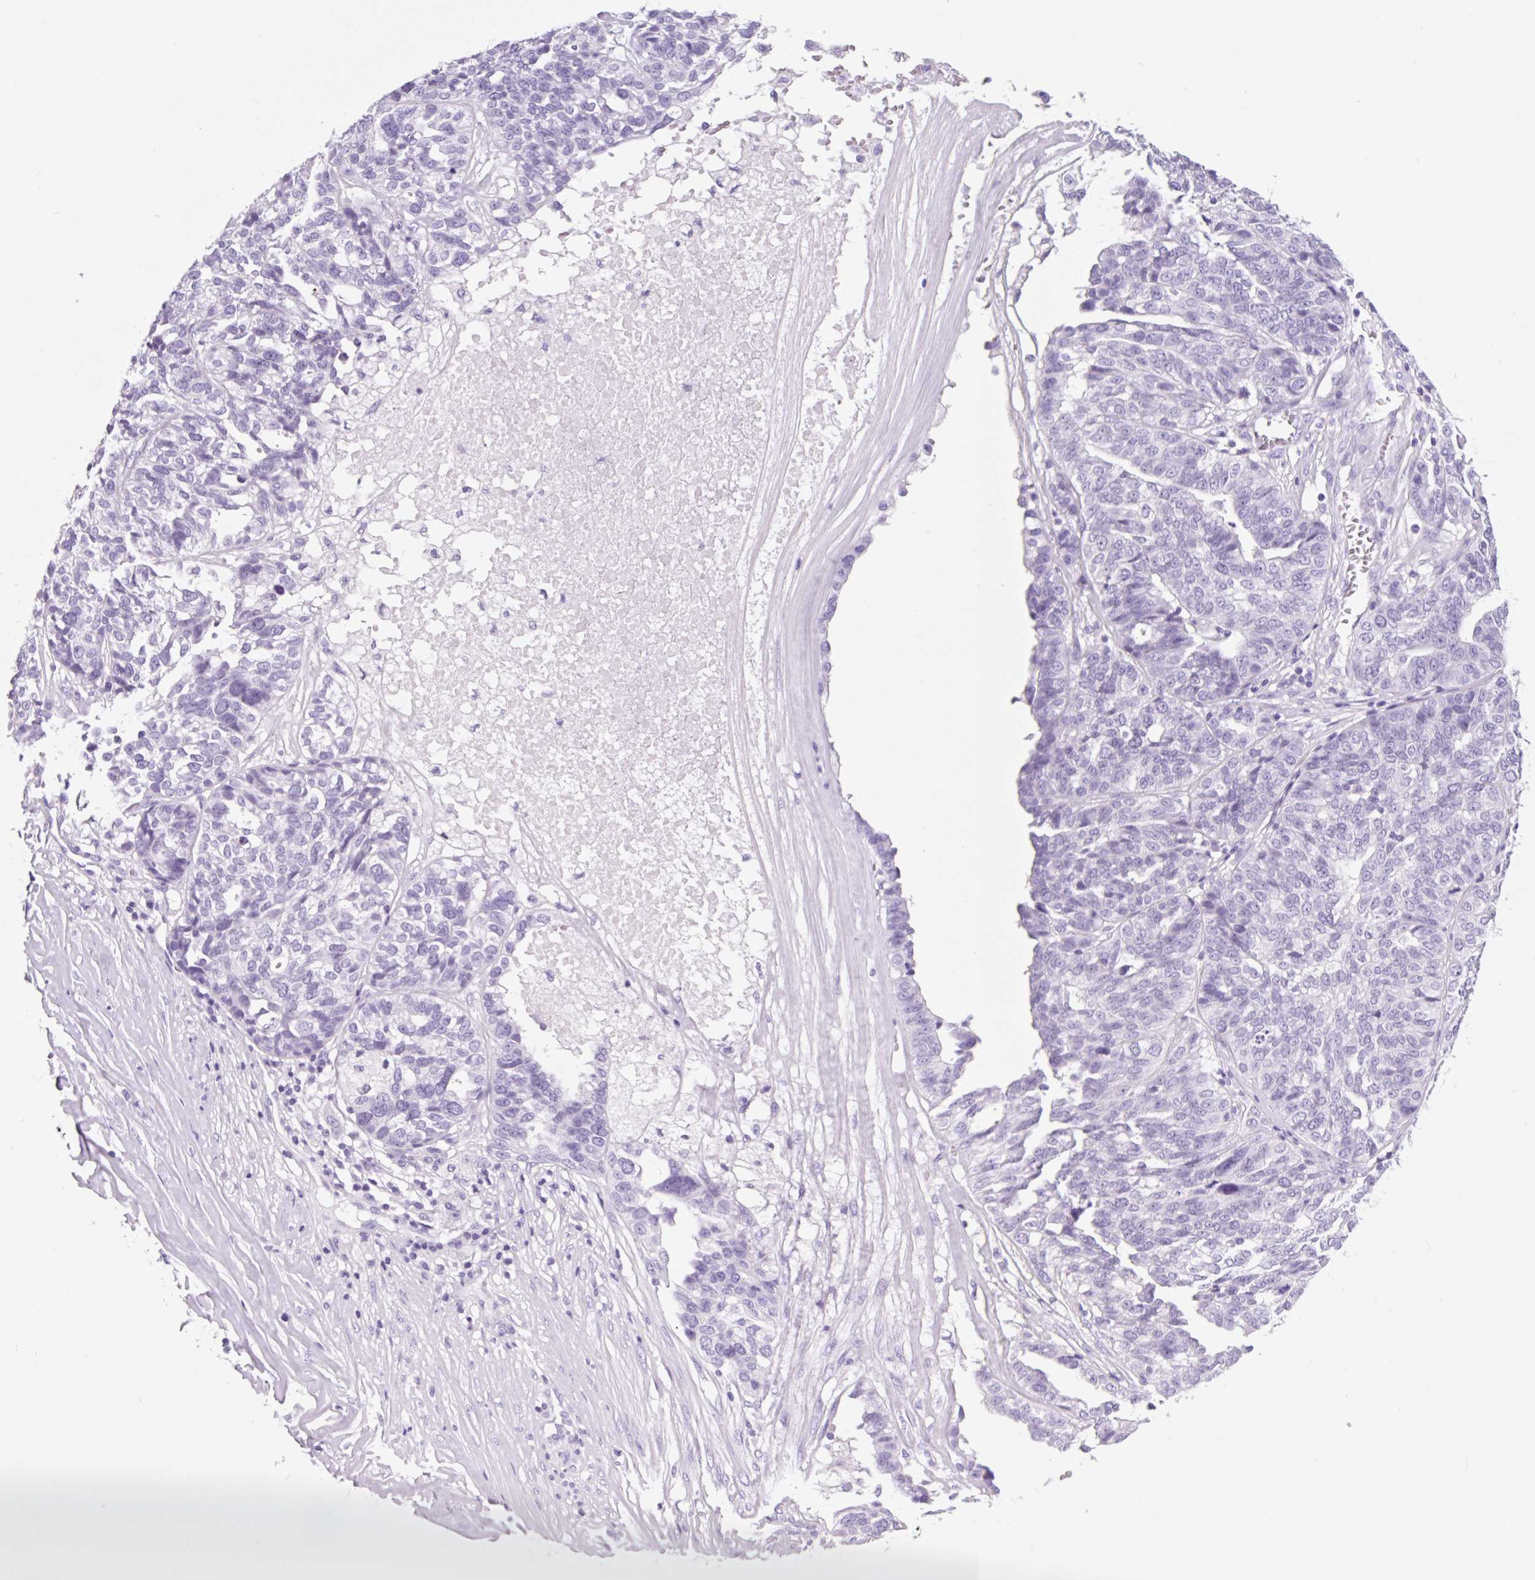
{"staining": {"intensity": "negative", "quantity": "none", "location": "none"}, "tissue": "ovarian cancer", "cell_type": "Tumor cells", "image_type": "cancer", "snomed": [{"axis": "morphology", "description": "Cystadenocarcinoma, serous, NOS"}, {"axis": "topography", "description": "Ovary"}], "caption": "High power microscopy image of an IHC image of ovarian serous cystadenocarcinoma, revealing no significant staining in tumor cells.", "gene": "VPREB1", "patient": {"sex": "female", "age": 59}}